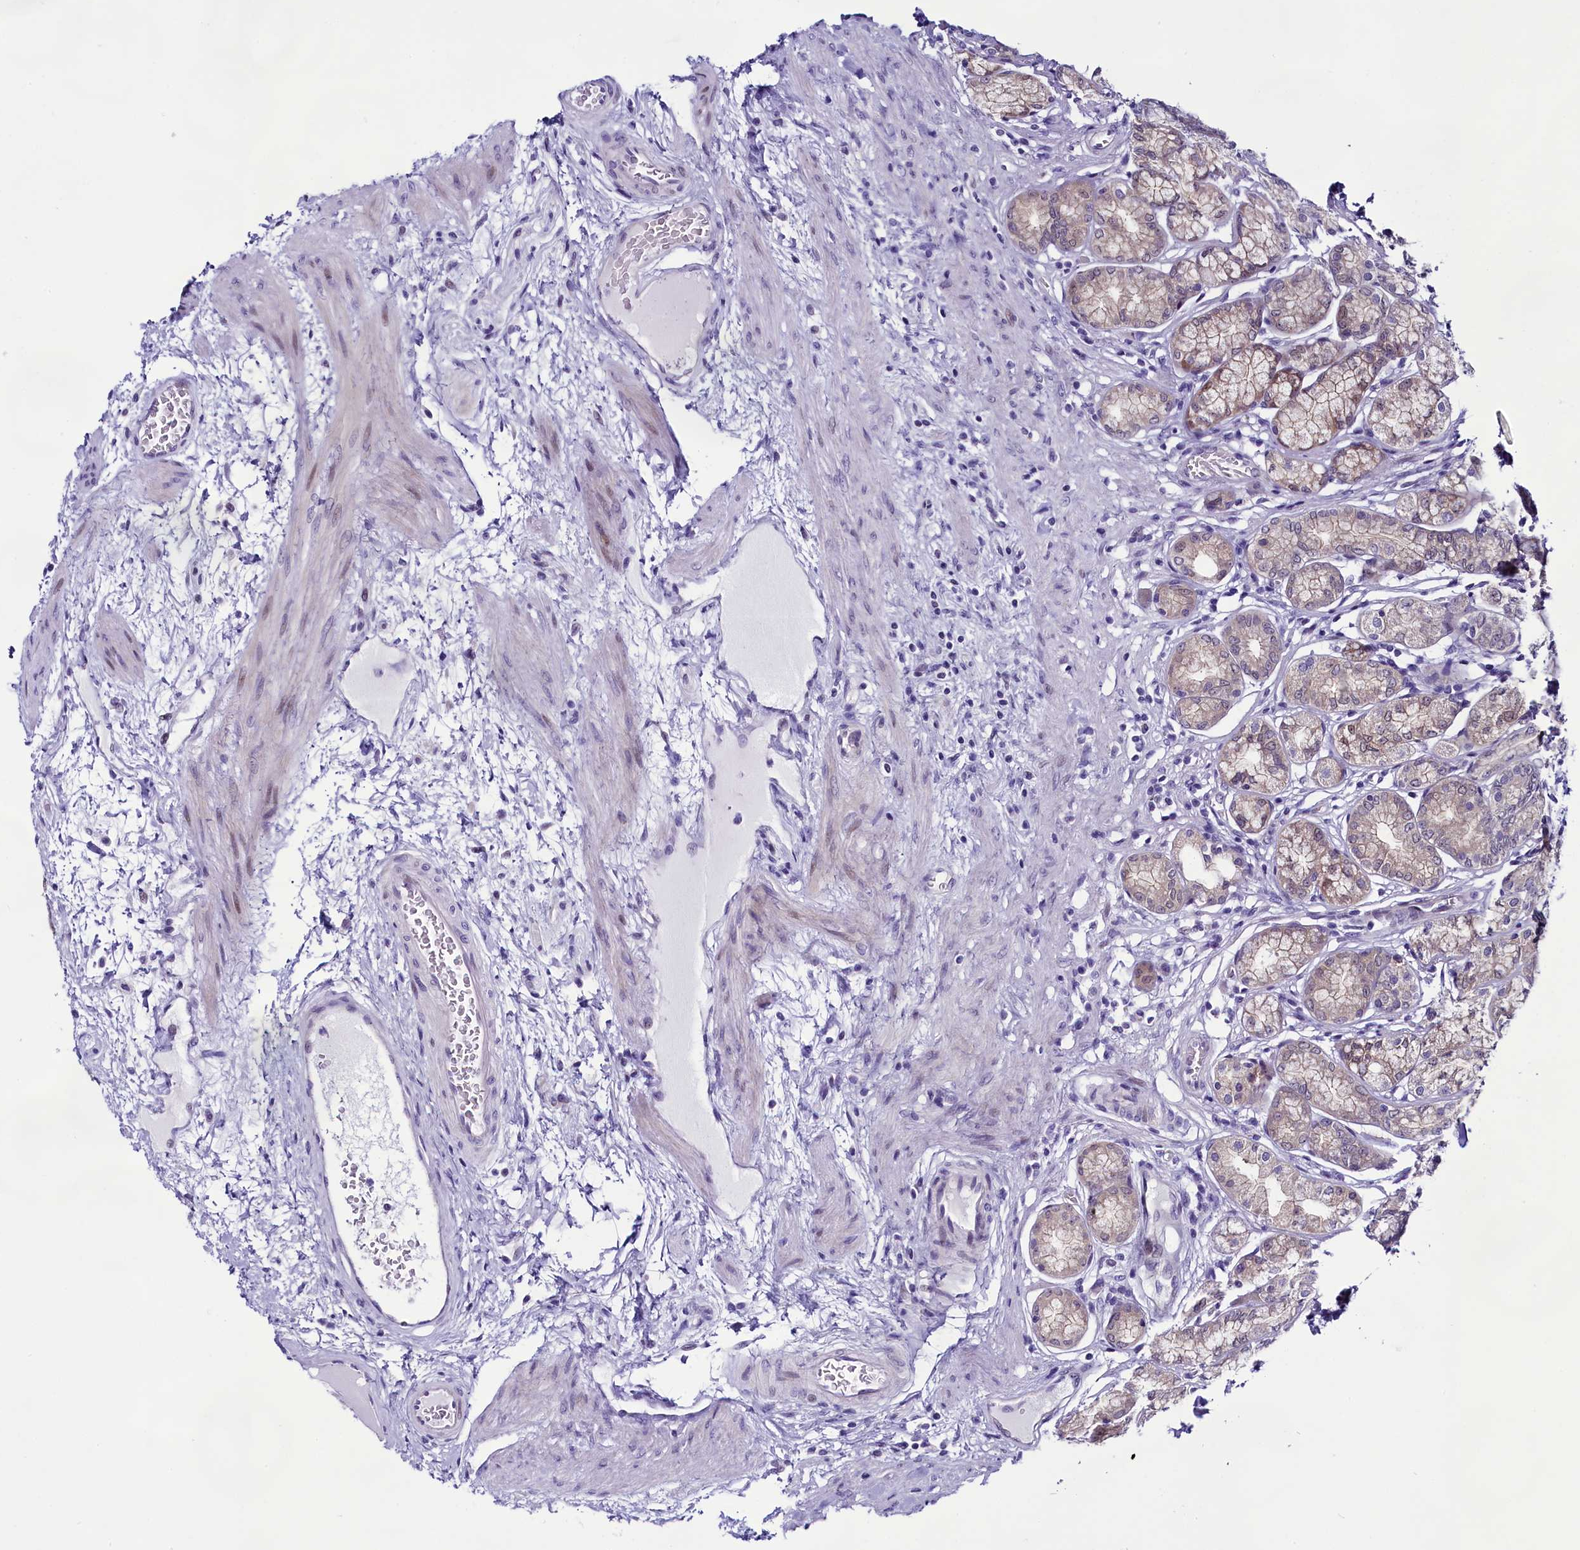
{"staining": {"intensity": "moderate", "quantity": "25%-75%", "location": "cytoplasmic/membranous,nuclear"}, "tissue": "stomach", "cell_type": "Glandular cells", "image_type": "normal", "snomed": [{"axis": "morphology", "description": "Normal tissue, NOS"}, {"axis": "morphology", "description": "Adenocarcinoma, NOS"}, {"axis": "morphology", "description": "Adenocarcinoma, High grade"}, {"axis": "topography", "description": "Stomach, upper"}, {"axis": "topography", "description": "Stomach"}], "caption": "Glandular cells display medium levels of moderate cytoplasmic/membranous,nuclear staining in about 25%-75% of cells in normal stomach.", "gene": "CCDC106", "patient": {"sex": "female", "age": 65}}